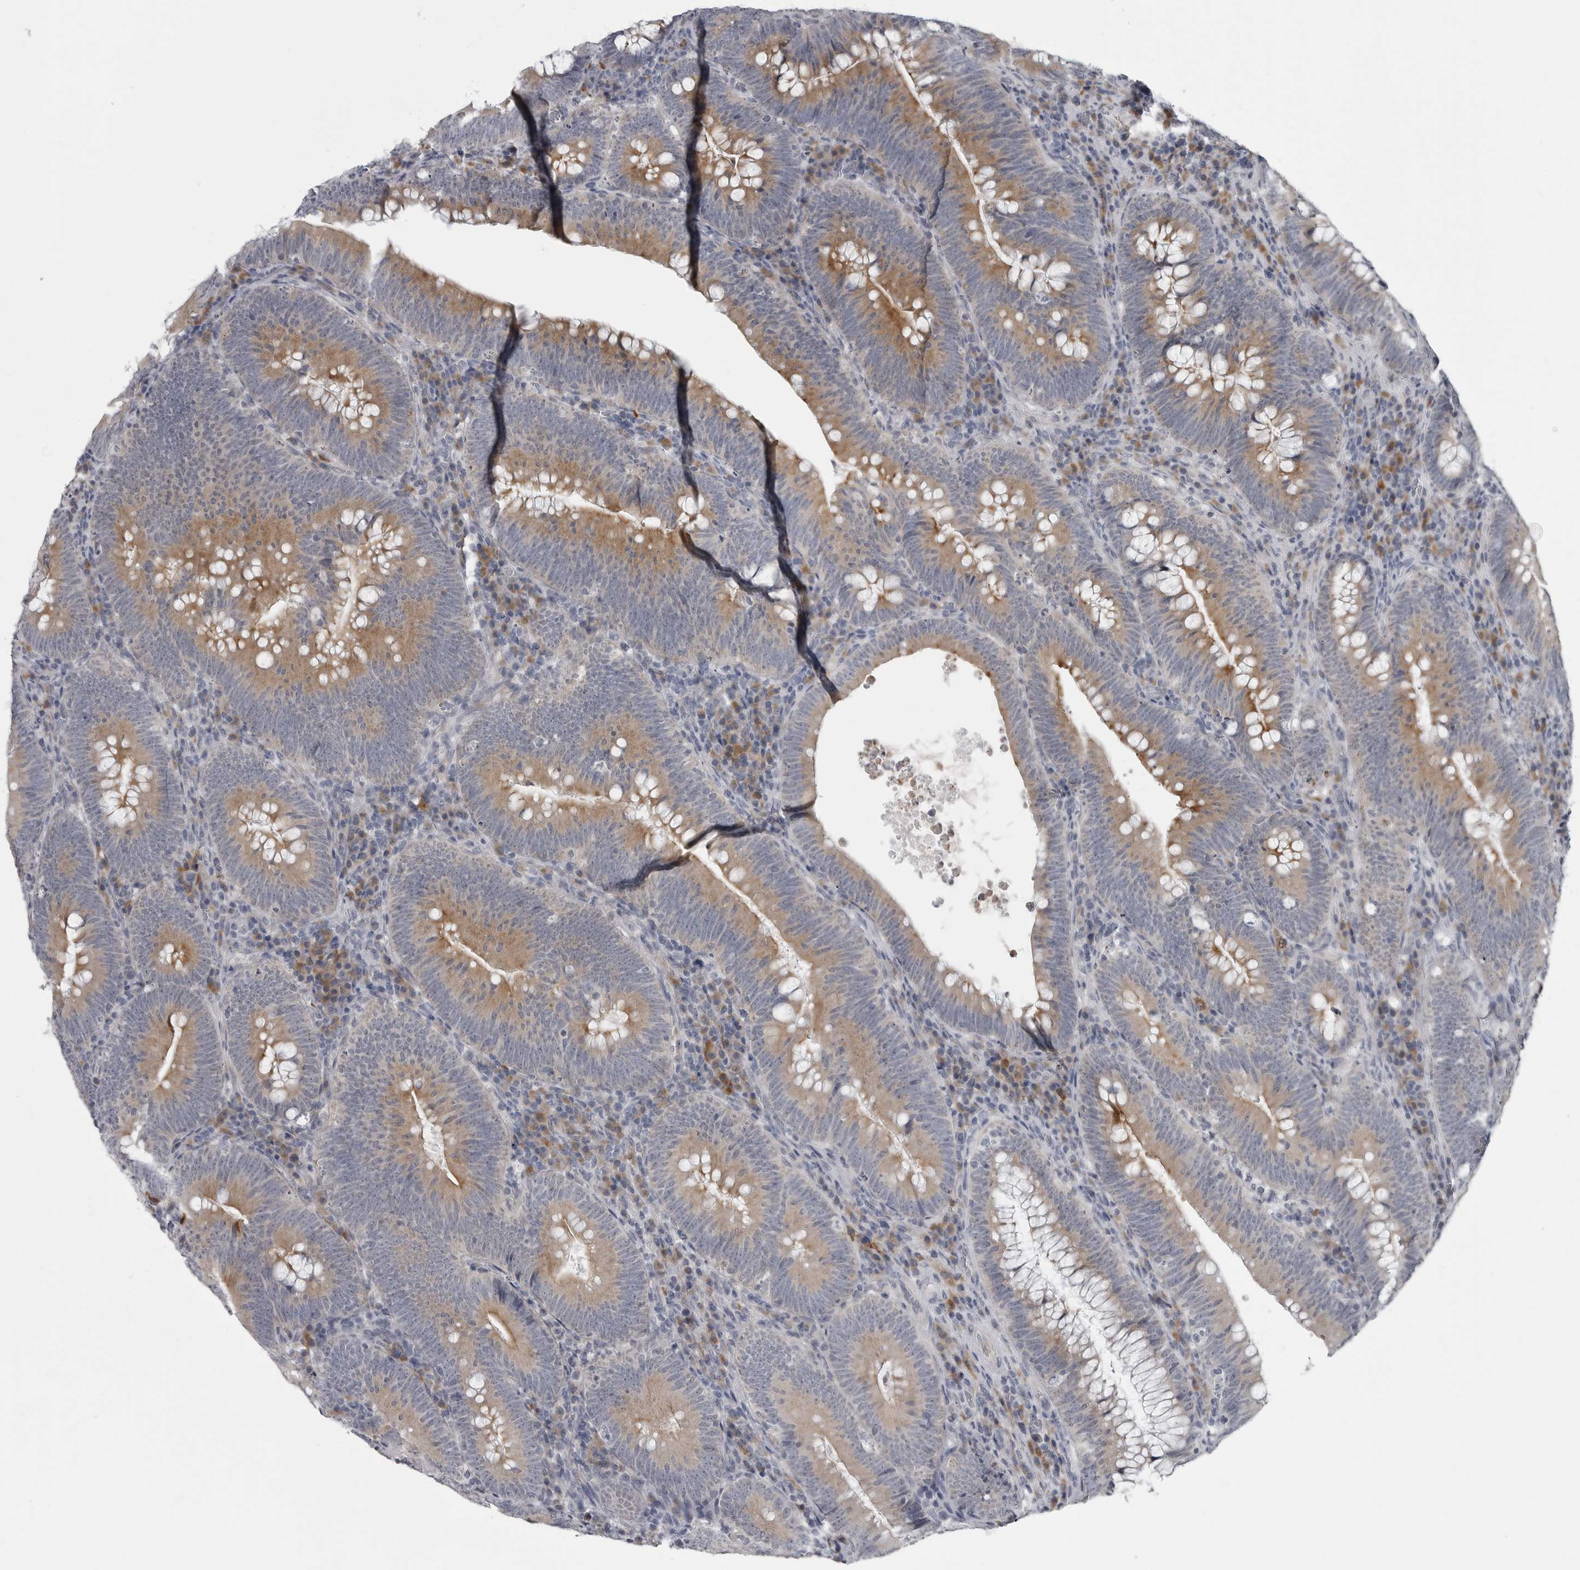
{"staining": {"intensity": "moderate", "quantity": ">75%", "location": "cytoplasmic/membranous"}, "tissue": "colorectal cancer", "cell_type": "Tumor cells", "image_type": "cancer", "snomed": [{"axis": "morphology", "description": "Normal tissue, NOS"}, {"axis": "topography", "description": "Colon"}], "caption": "Immunohistochemistry of colorectal cancer shows medium levels of moderate cytoplasmic/membranous staining in approximately >75% of tumor cells.", "gene": "MYOC", "patient": {"sex": "female", "age": 82}}